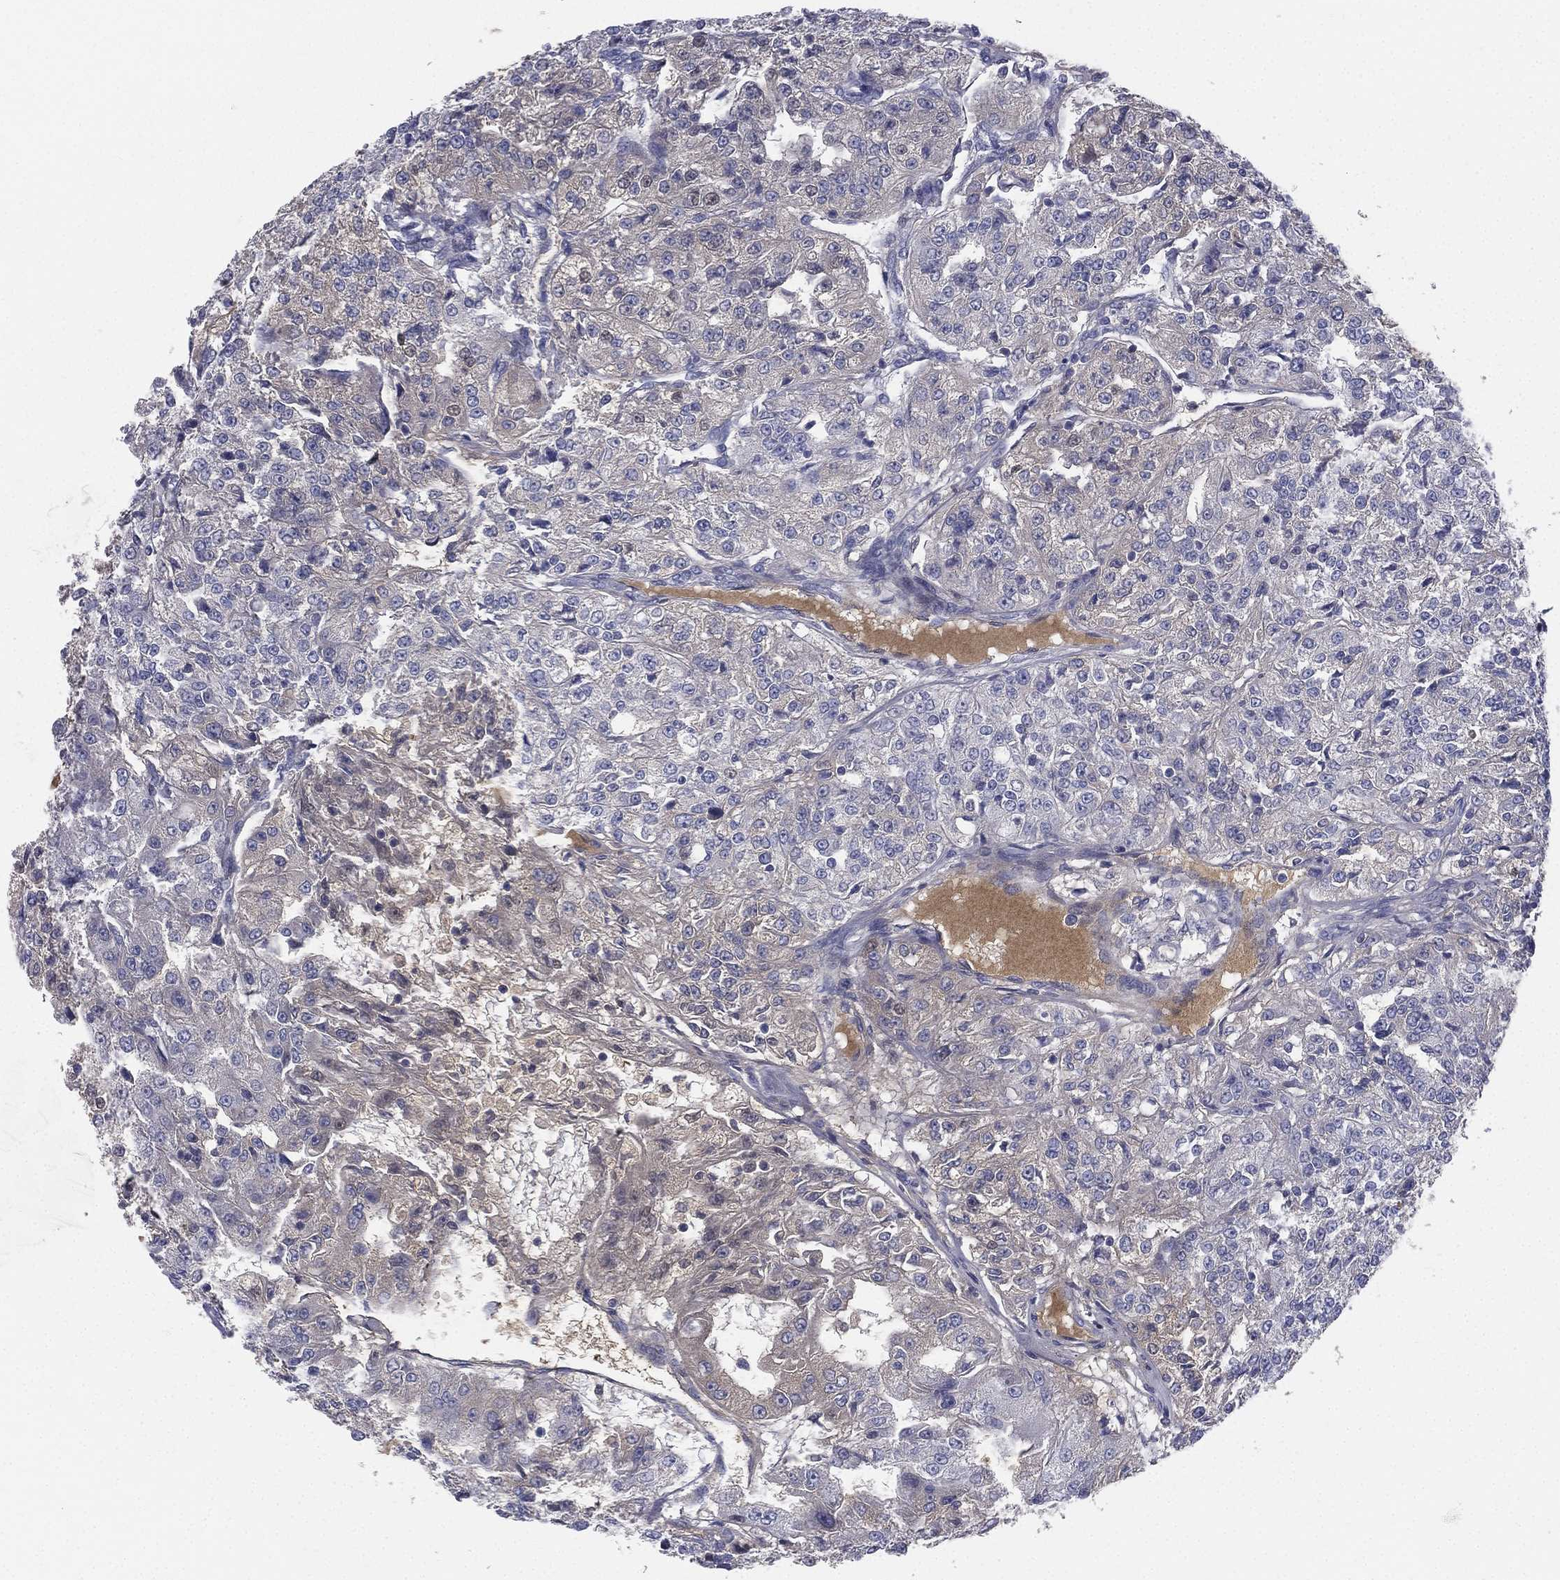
{"staining": {"intensity": "negative", "quantity": "none", "location": "none"}, "tissue": "renal cancer", "cell_type": "Tumor cells", "image_type": "cancer", "snomed": [{"axis": "morphology", "description": "Adenocarcinoma, NOS"}, {"axis": "topography", "description": "Kidney"}], "caption": "Immunohistochemistry histopathology image of human renal adenocarcinoma stained for a protein (brown), which displays no staining in tumor cells. (DAB (3,3'-diaminobenzidine) immunohistochemistry (IHC) visualized using brightfield microscopy, high magnification).", "gene": "HP", "patient": {"sex": "female", "age": 63}}